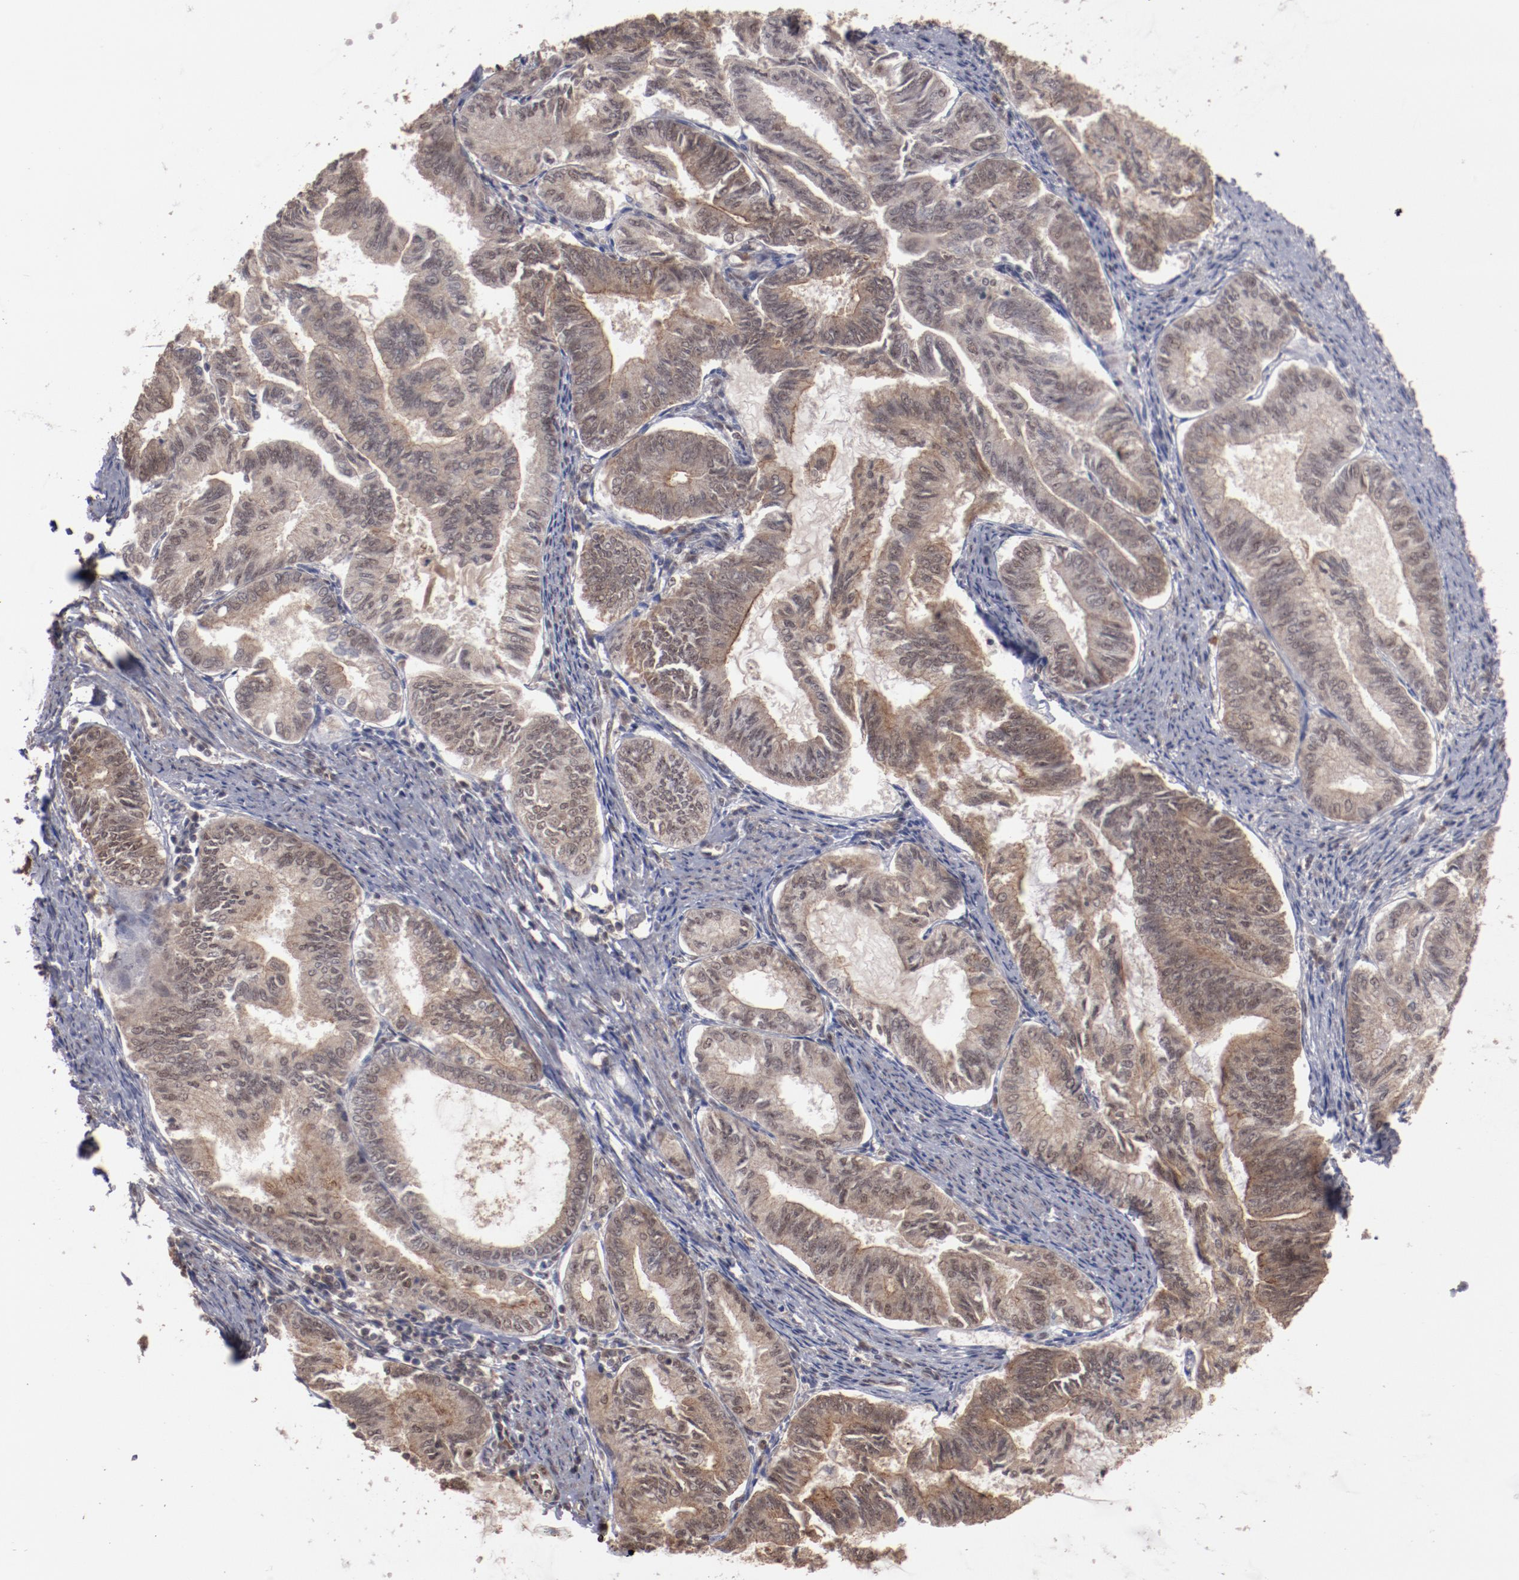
{"staining": {"intensity": "weak", "quantity": ">75%", "location": "cytoplasmic/membranous,nuclear"}, "tissue": "endometrial cancer", "cell_type": "Tumor cells", "image_type": "cancer", "snomed": [{"axis": "morphology", "description": "Adenocarcinoma, NOS"}, {"axis": "topography", "description": "Endometrium"}], "caption": "IHC micrograph of endometrial cancer stained for a protein (brown), which exhibits low levels of weak cytoplasmic/membranous and nuclear positivity in approximately >75% of tumor cells.", "gene": "CLOCK", "patient": {"sex": "female", "age": 86}}